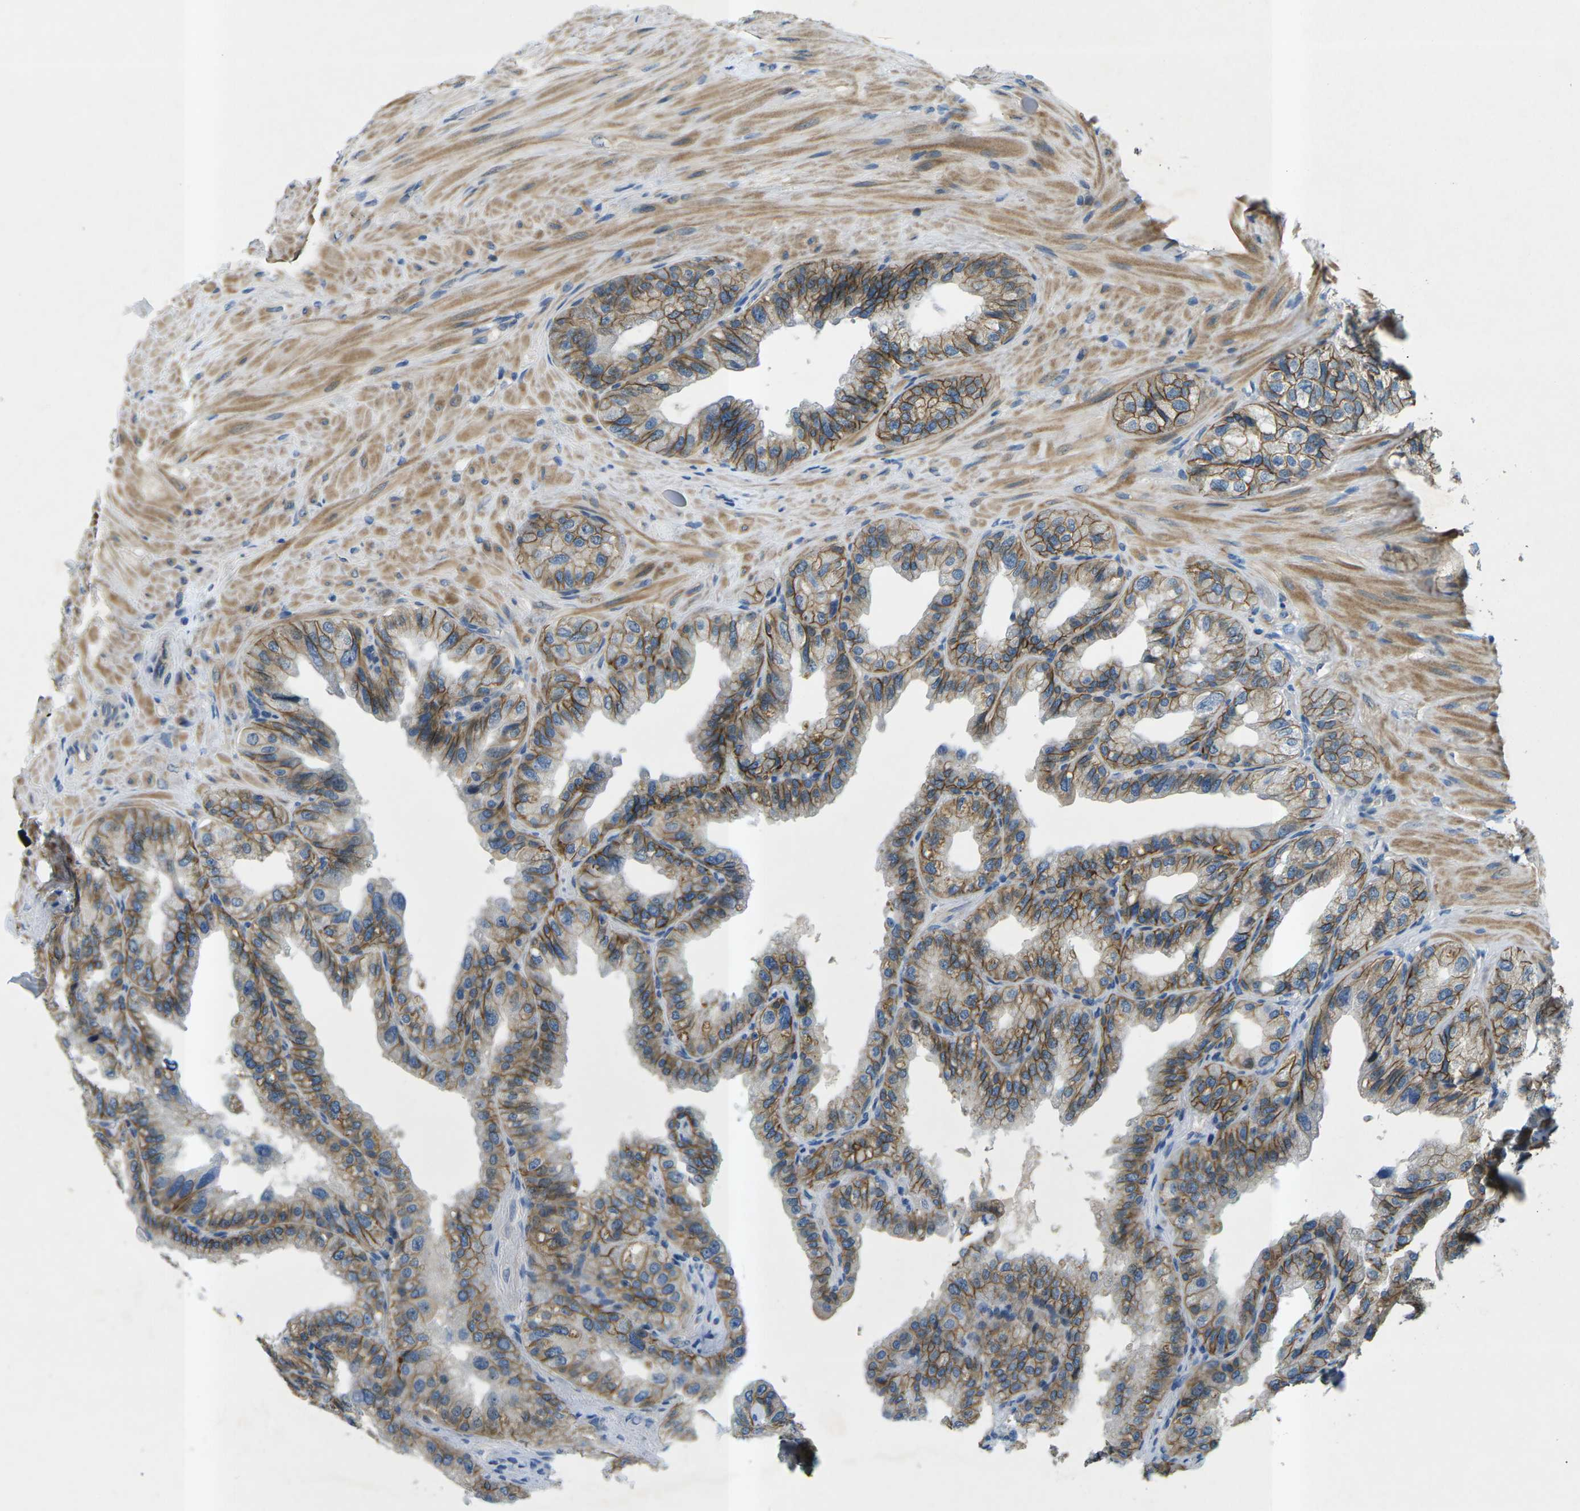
{"staining": {"intensity": "moderate", "quantity": ">75%", "location": "cytoplasmic/membranous"}, "tissue": "seminal vesicle", "cell_type": "Glandular cells", "image_type": "normal", "snomed": [{"axis": "morphology", "description": "Normal tissue, NOS"}, {"axis": "topography", "description": "Seminal veicle"}], "caption": "DAB (3,3'-diaminobenzidine) immunohistochemical staining of benign human seminal vesicle displays moderate cytoplasmic/membranous protein staining in approximately >75% of glandular cells.", "gene": "CTNND1", "patient": {"sex": "male", "age": 68}}